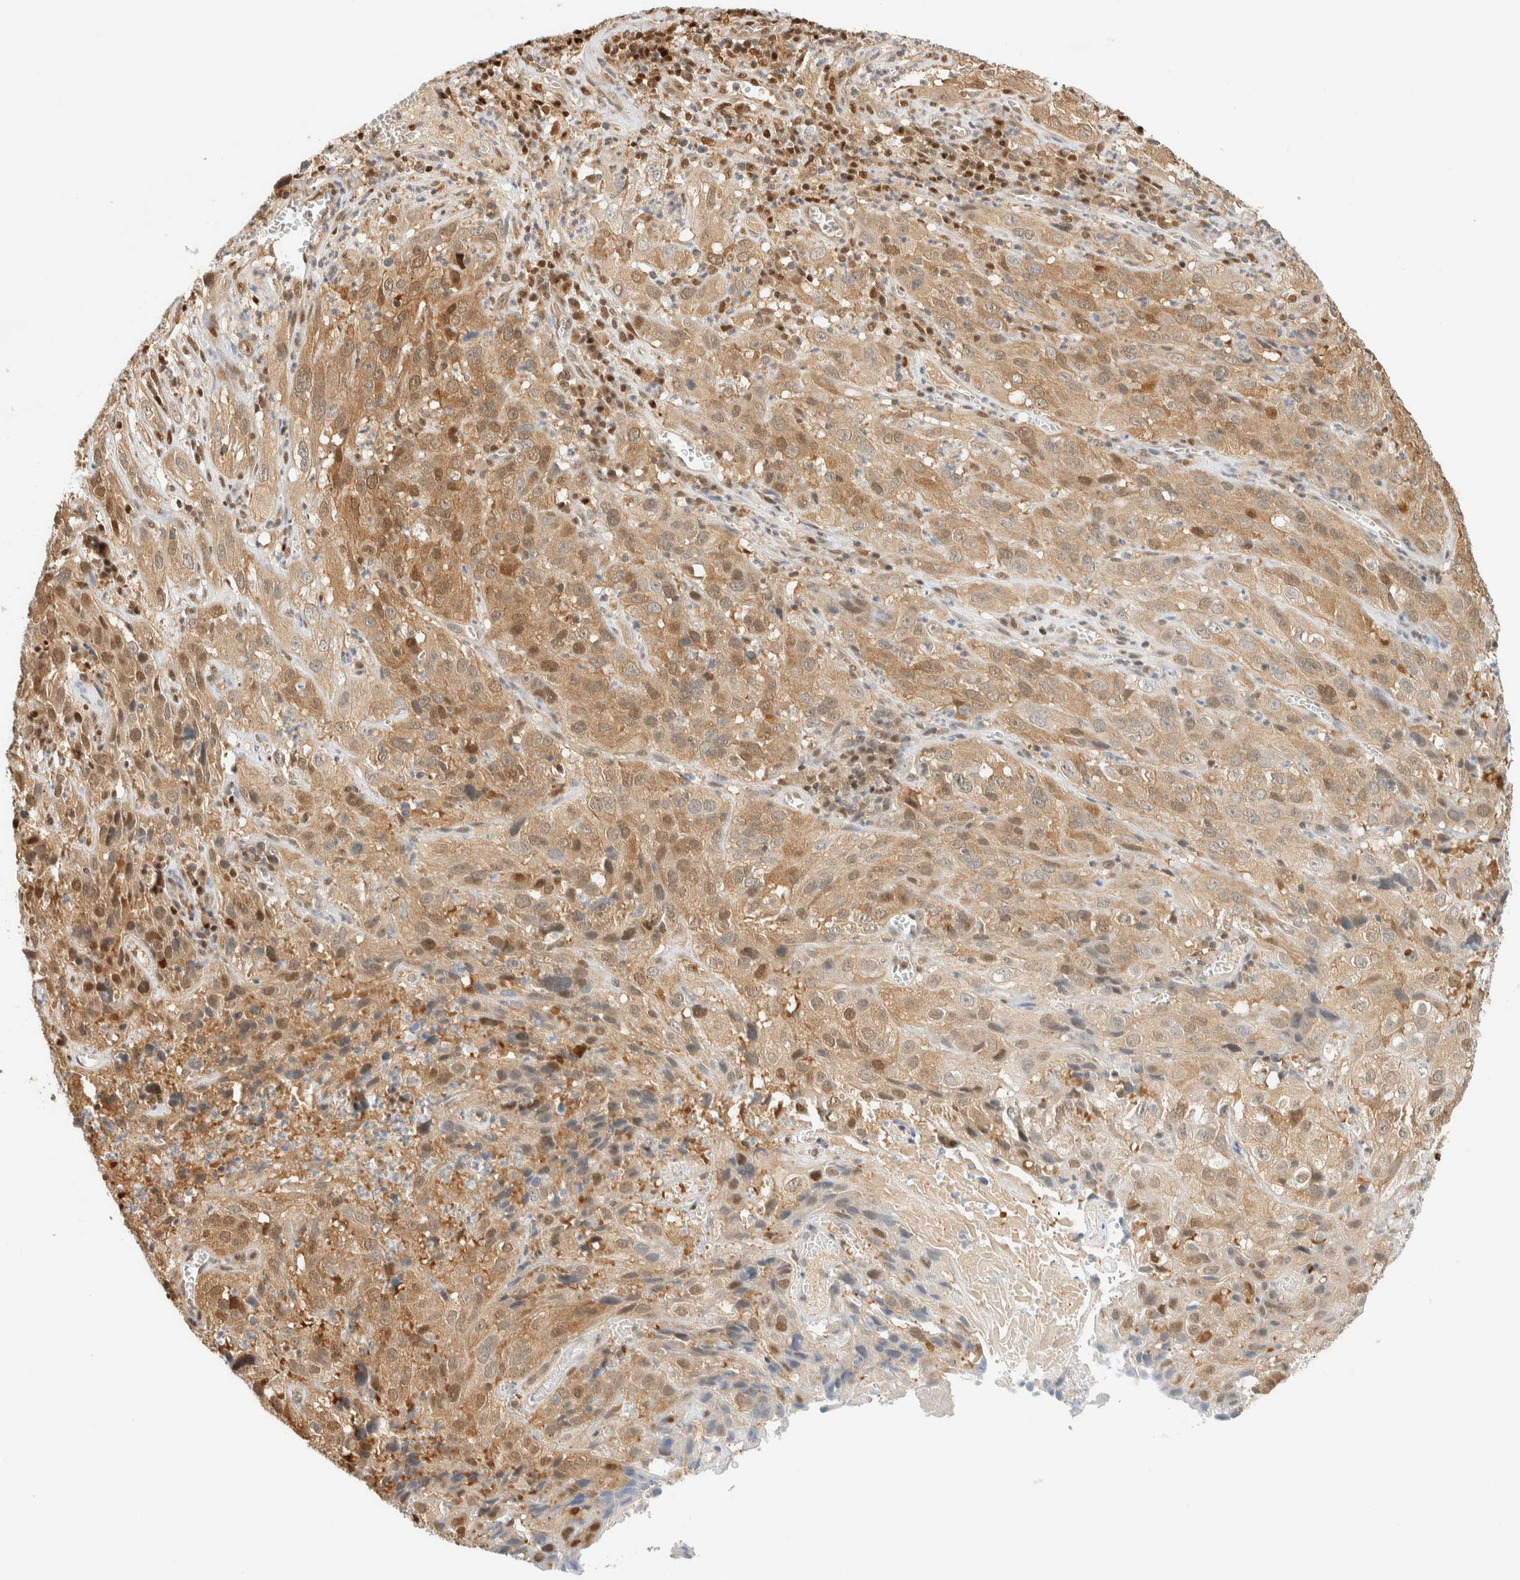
{"staining": {"intensity": "weak", "quantity": ">75%", "location": "cytoplasmic/membranous,nuclear"}, "tissue": "cervical cancer", "cell_type": "Tumor cells", "image_type": "cancer", "snomed": [{"axis": "morphology", "description": "Squamous cell carcinoma, NOS"}, {"axis": "topography", "description": "Cervix"}], "caption": "A histopathology image of cervical cancer (squamous cell carcinoma) stained for a protein shows weak cytoplasmic/membranous and nuclear brown staining in tumor cells.", "gene": "ZBTB37", "patient": {"sex": "female", "age": 32}}